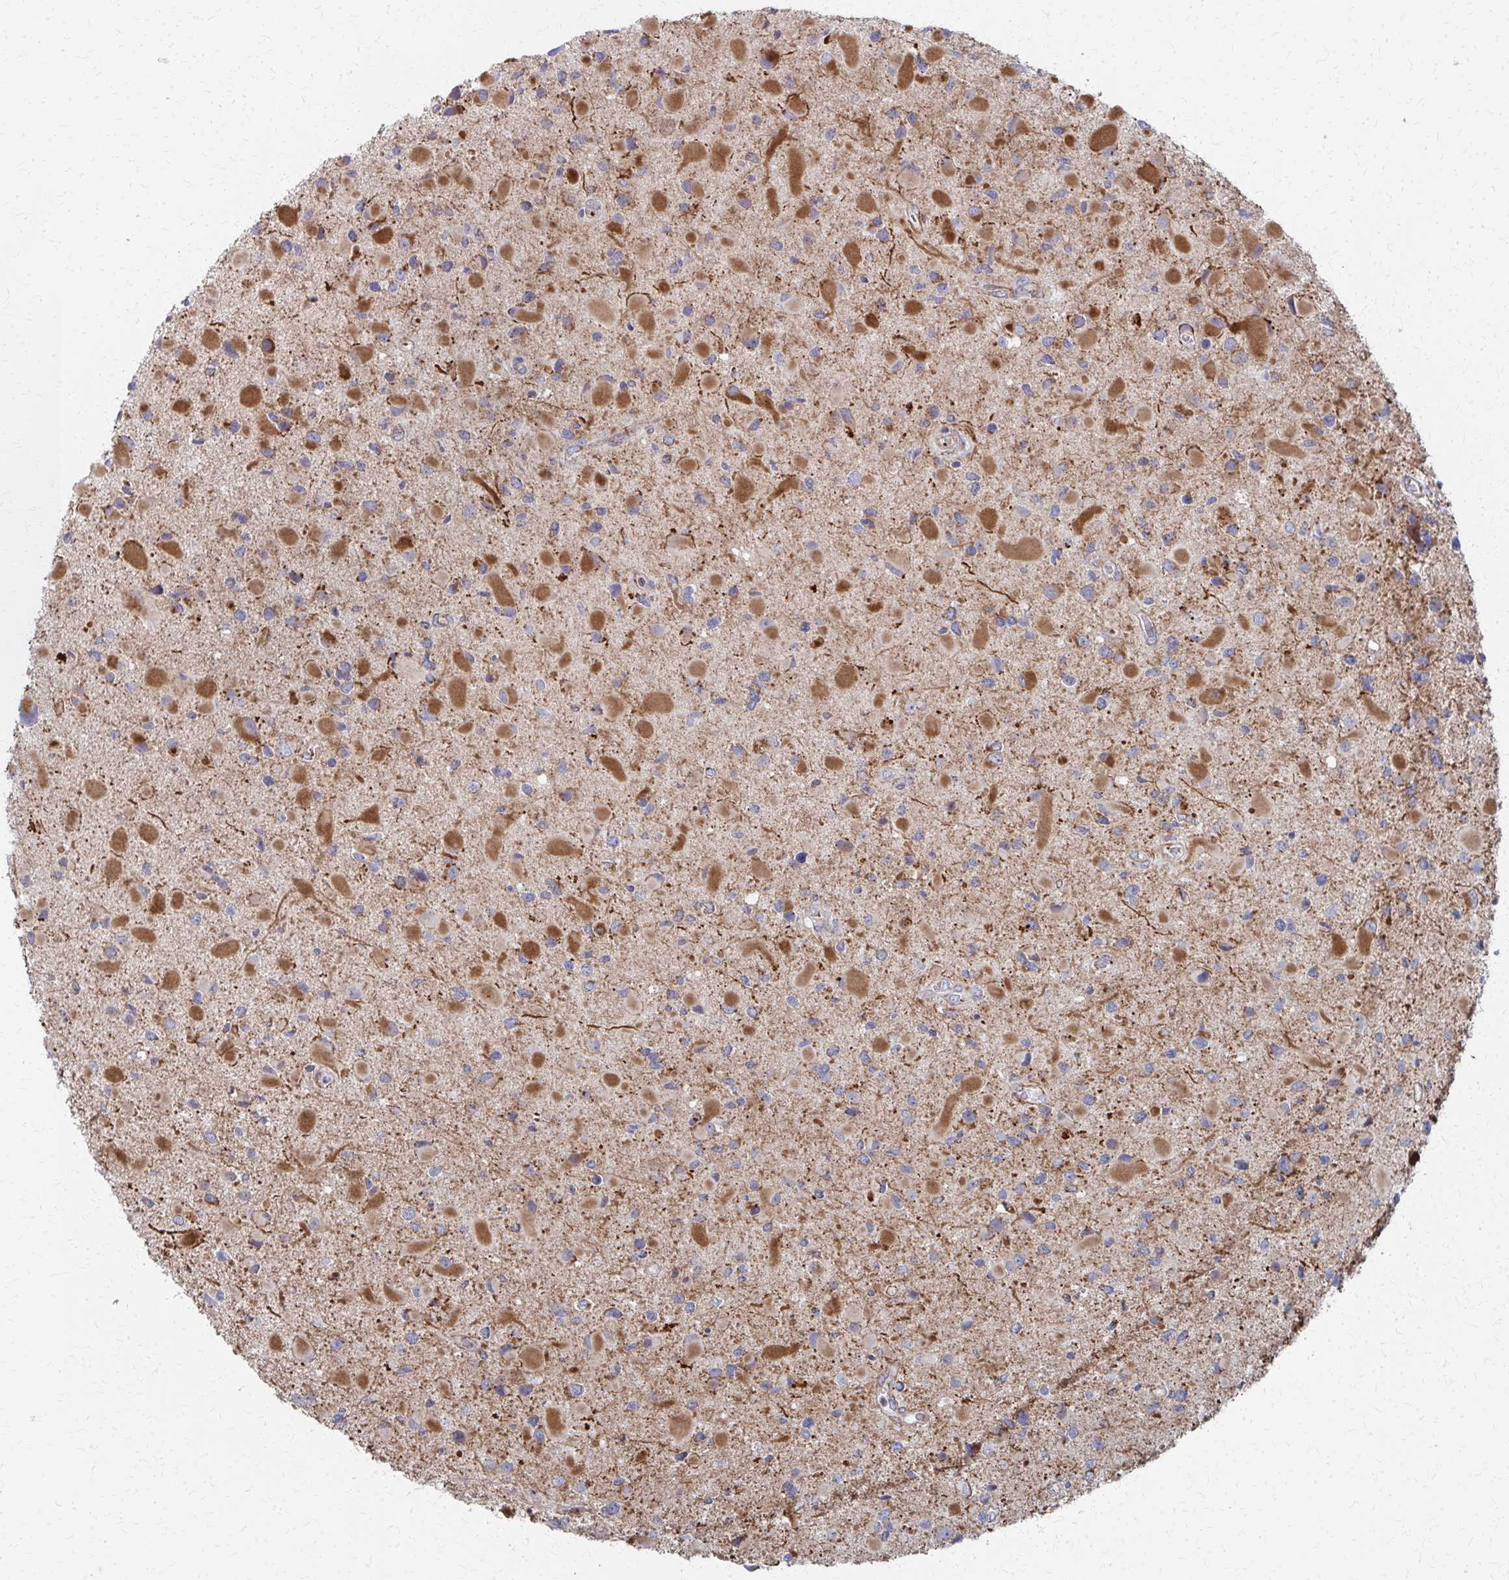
{"staining": {"intensity": "negative", "quantity": "none", "location": "none"}, "tissue": "glioma", "cell_type": "Tumor cells", "image_type": "cancer", "snomed": [{"axis": "morphology", "description": "Glioma, malignant, Low grade"}, {"axis": "topography", "description": "Brain"}], "caption": "Tumor cells are negative for brown protein staining in malignant glioma (low-grade).", "gene": "FAHD1", "patient": {"sex": "female", "age": 32}}